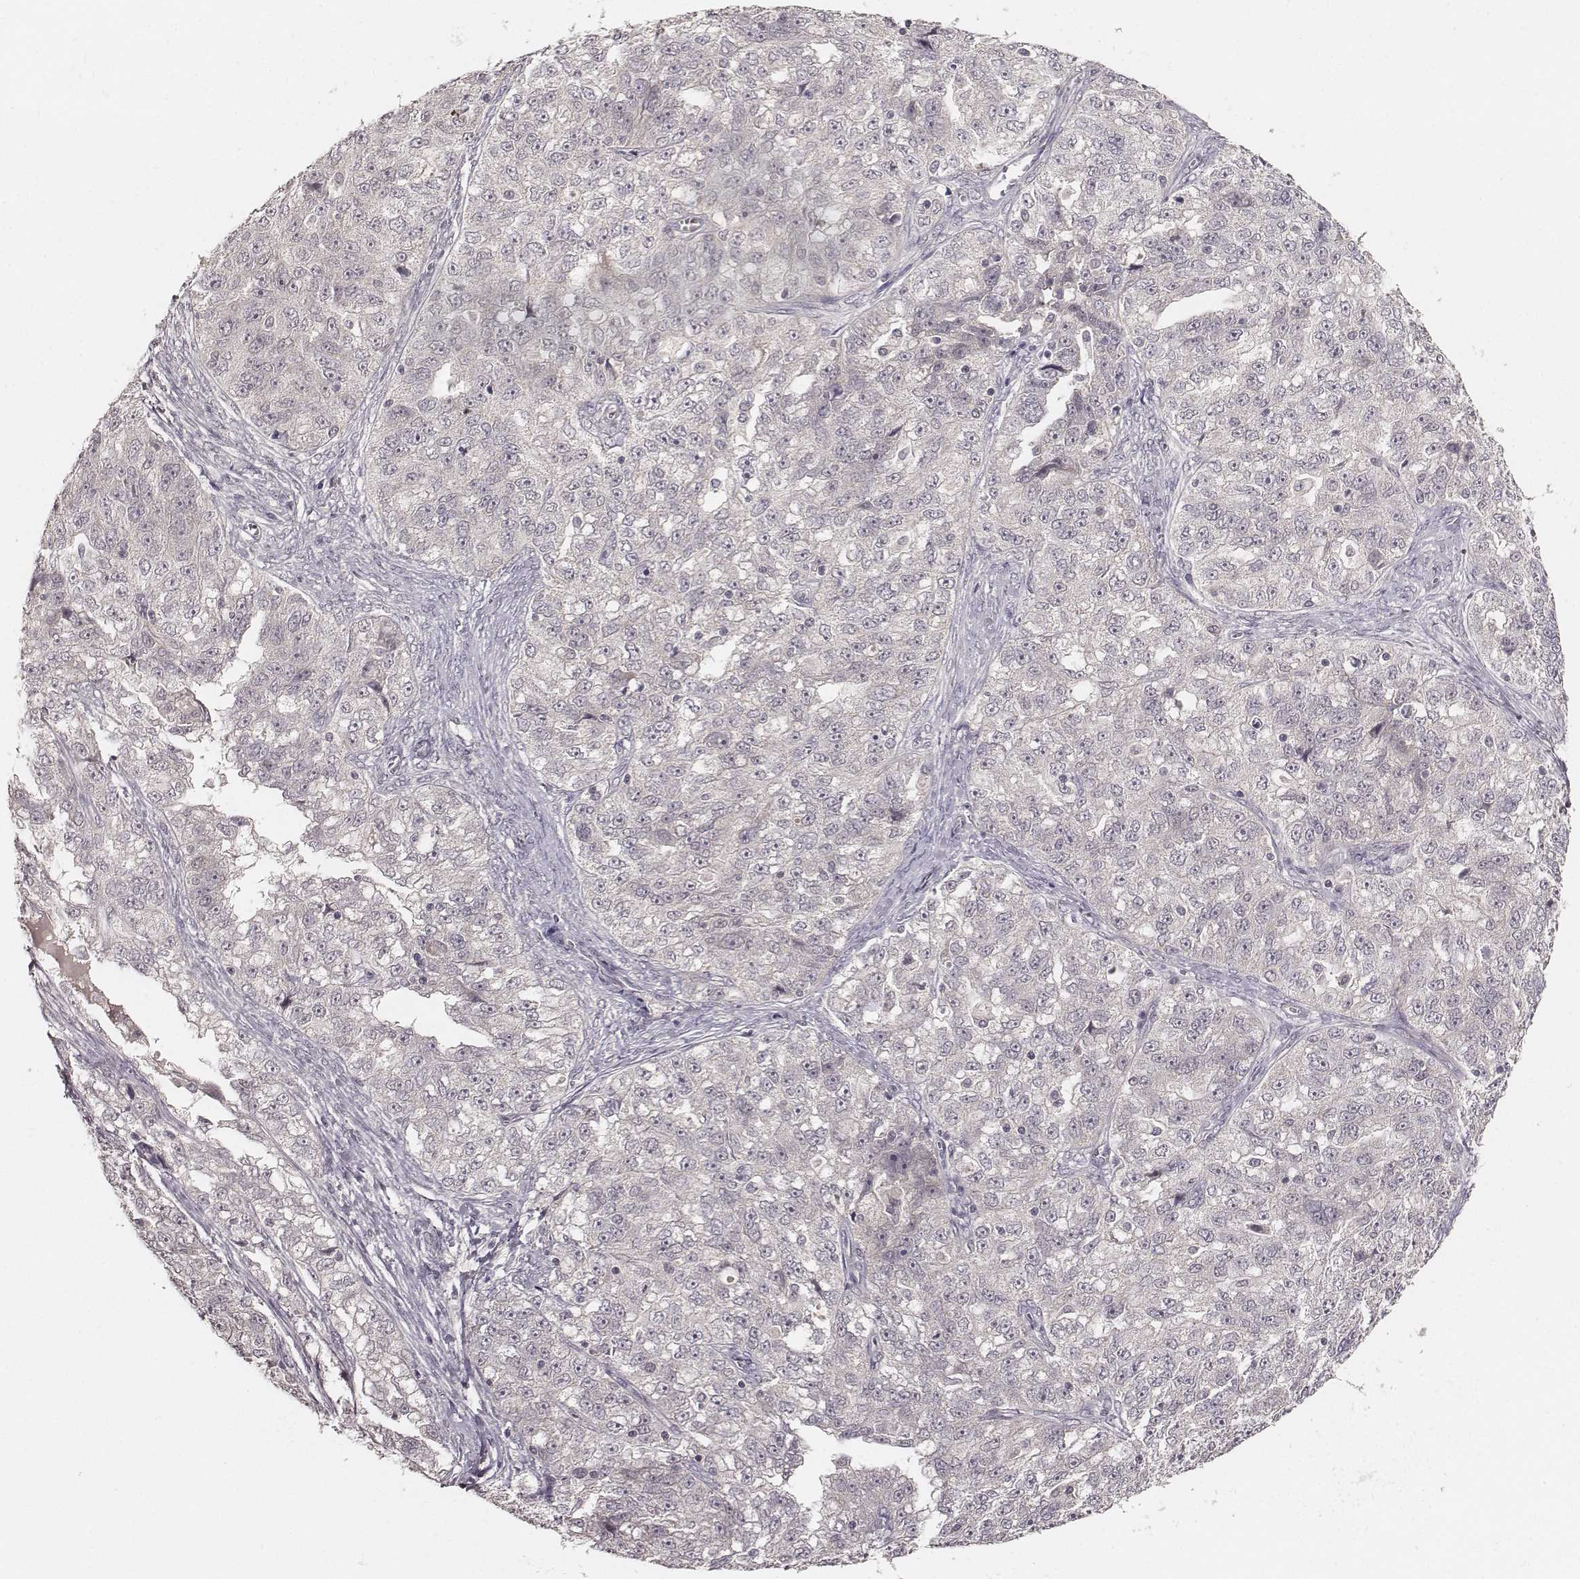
{"staining": {"intensity": "negative", "quantity": "none", "location": "none"}, "tissue": "ovarian cancer", "cell_type": "Tumor cells", "image_type": "cancer", "snomed": [{"axis": "morphology", "description": "Cystadenocarcinoma, serous, NOS"}, {"axis": "topography", "description": "Ovary"}], "caption": "Tumor cells show no significant protein expression in ovarian serous cystadenocarcinoma. (DAB immunohistochemistry, high magnification).", "gene": "LY6K", "patient": {"sex": "female", "age": 51}}